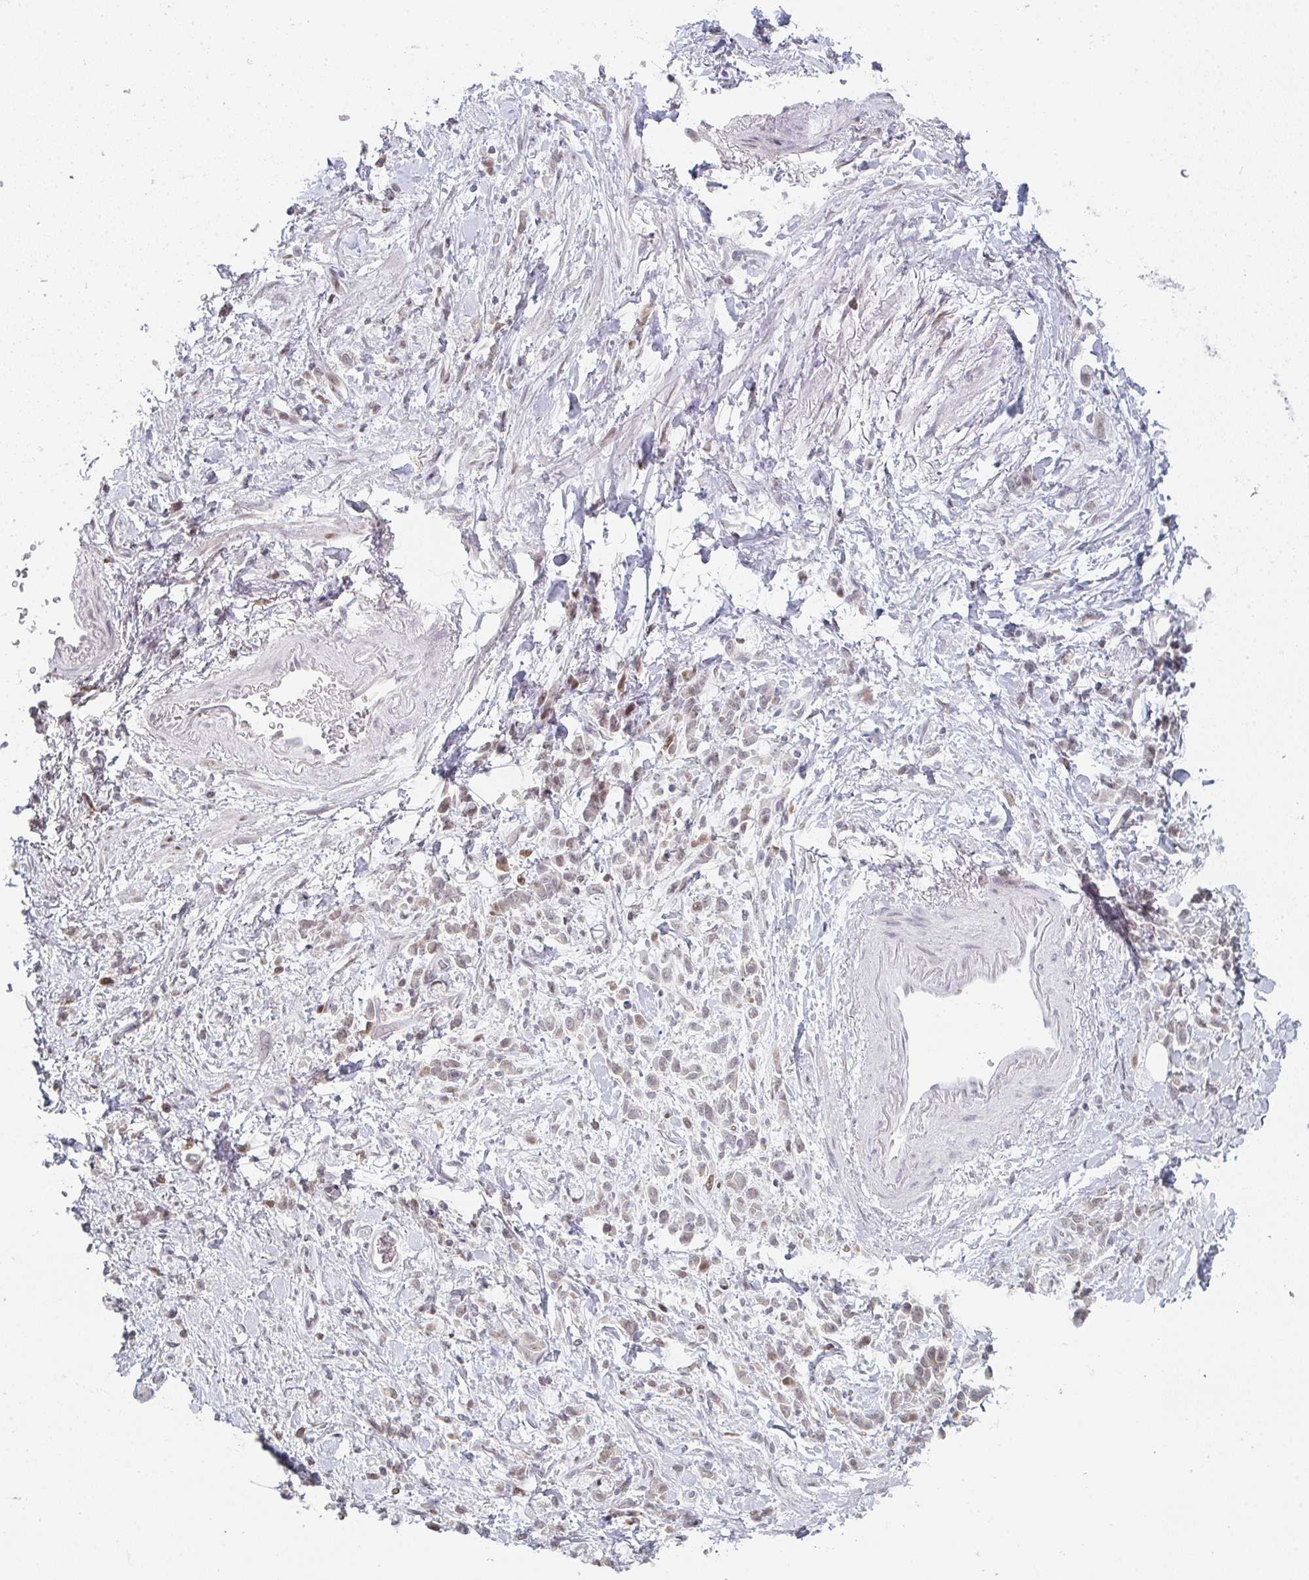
{"staining": {"intensity": "weak", "quantity": "<25%", "location": "nuclear"}, "tissue": "stomach cancer", "cell_type": "Tumor cells", "image_type": "cancer", "snomed": [{"axis": "morphology", "description": "Adenocarcinoma, NOS"}, {"axis": "topography", "description": "Stomach"}], "caption": "Tumor cells are negative for brown protein staining in stomach cancer (adenocarcinoma).", "gene": "LIN54", "patient": {"sex": "male", "age": 77}}